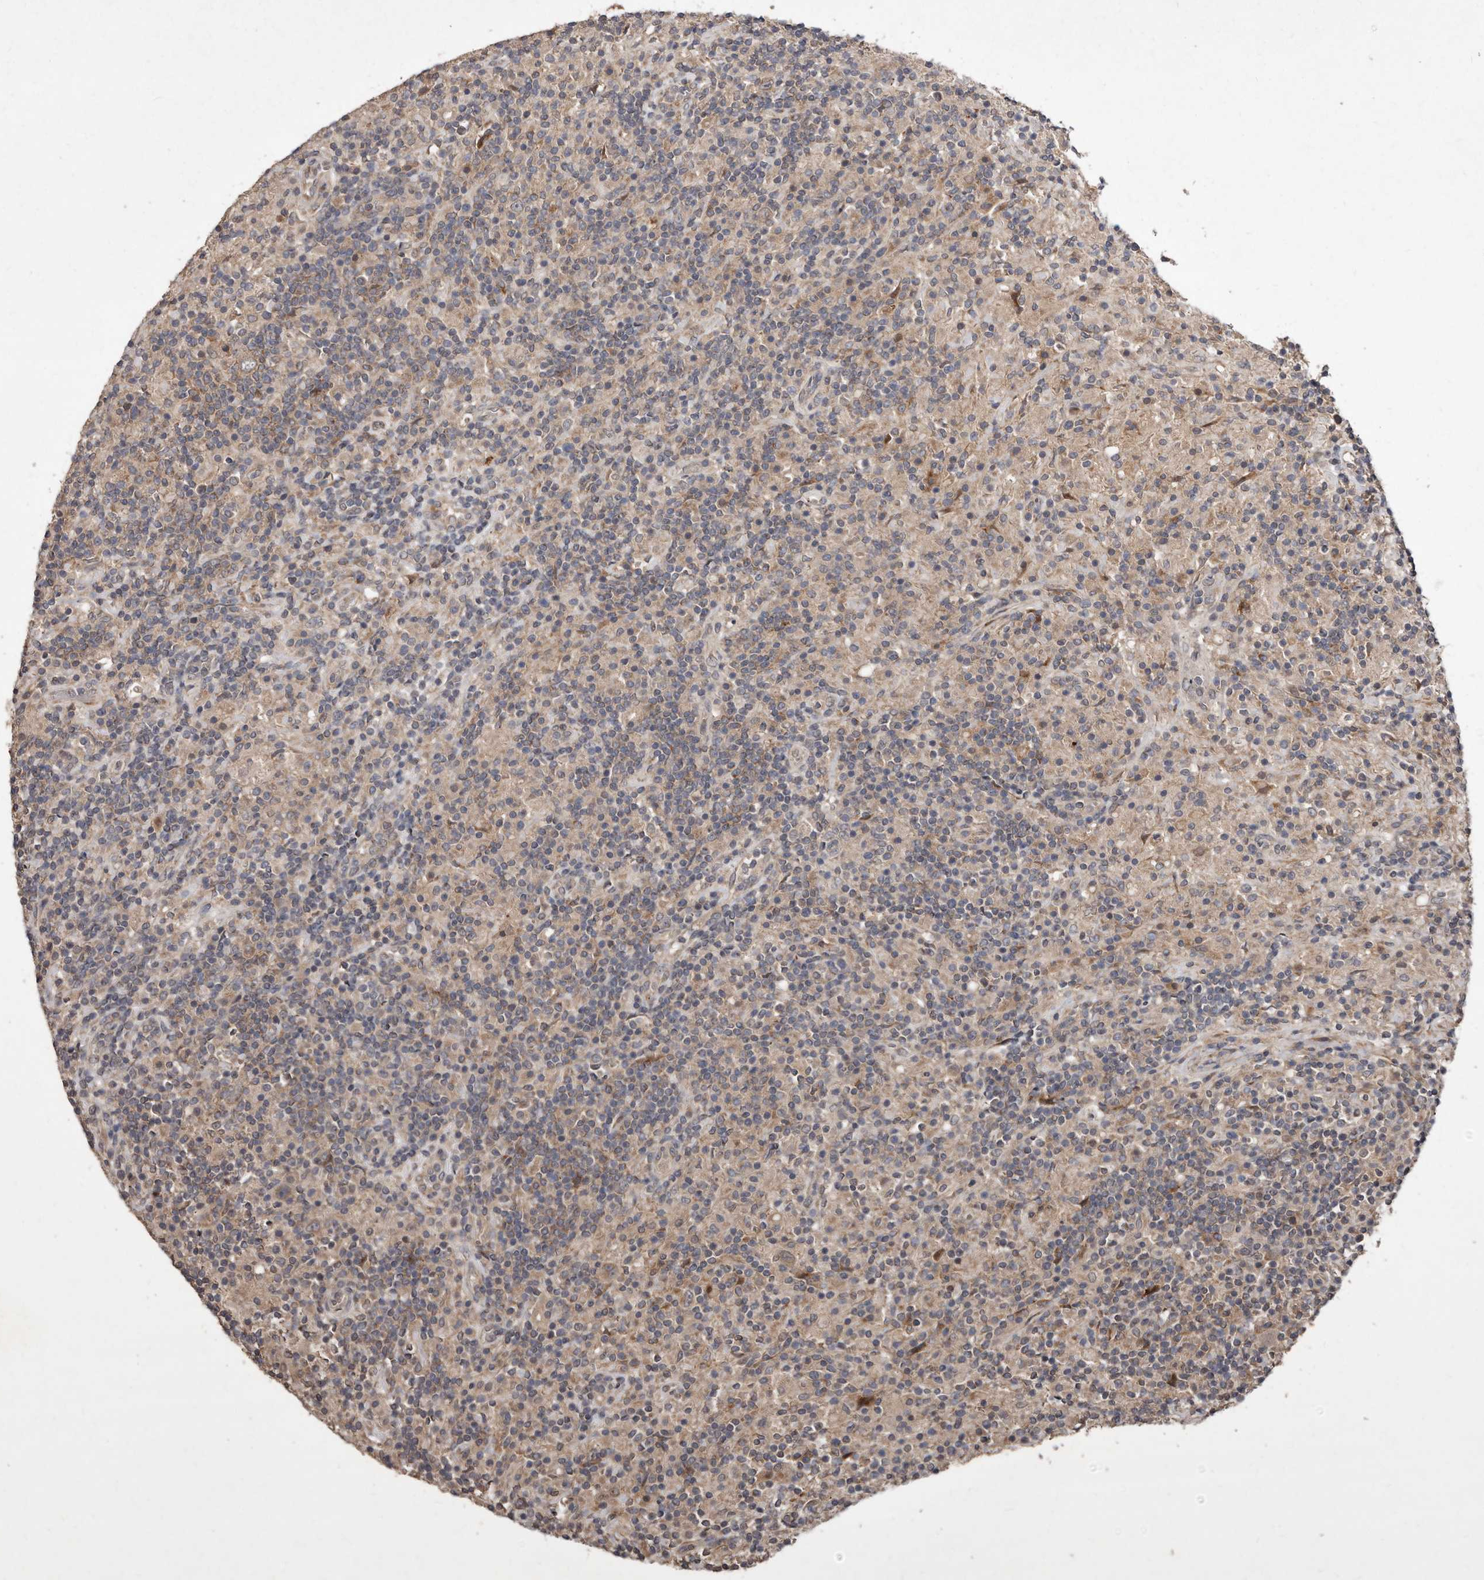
{"staining": {"intensity": "weak", "quantity": "25%-75%", "location": "cytoplasmic/membranous"}, "tissue": "lymphoma", "cell_type": "Tumor cells", "image_type": "cancer", "snomed": [{"axis": "morphology", "description": "Hodgkin's disease, NOS"}, {"axis": "topography", "description": "Lymph node"}], "caption": "Protein expression analysis of human lymphoma reveals weak cytoplasmic/membranous expression in about 25%-75% of tumor cells.", "gene": "FLAD1", "patient": {"sex": "male", "age": 70}}